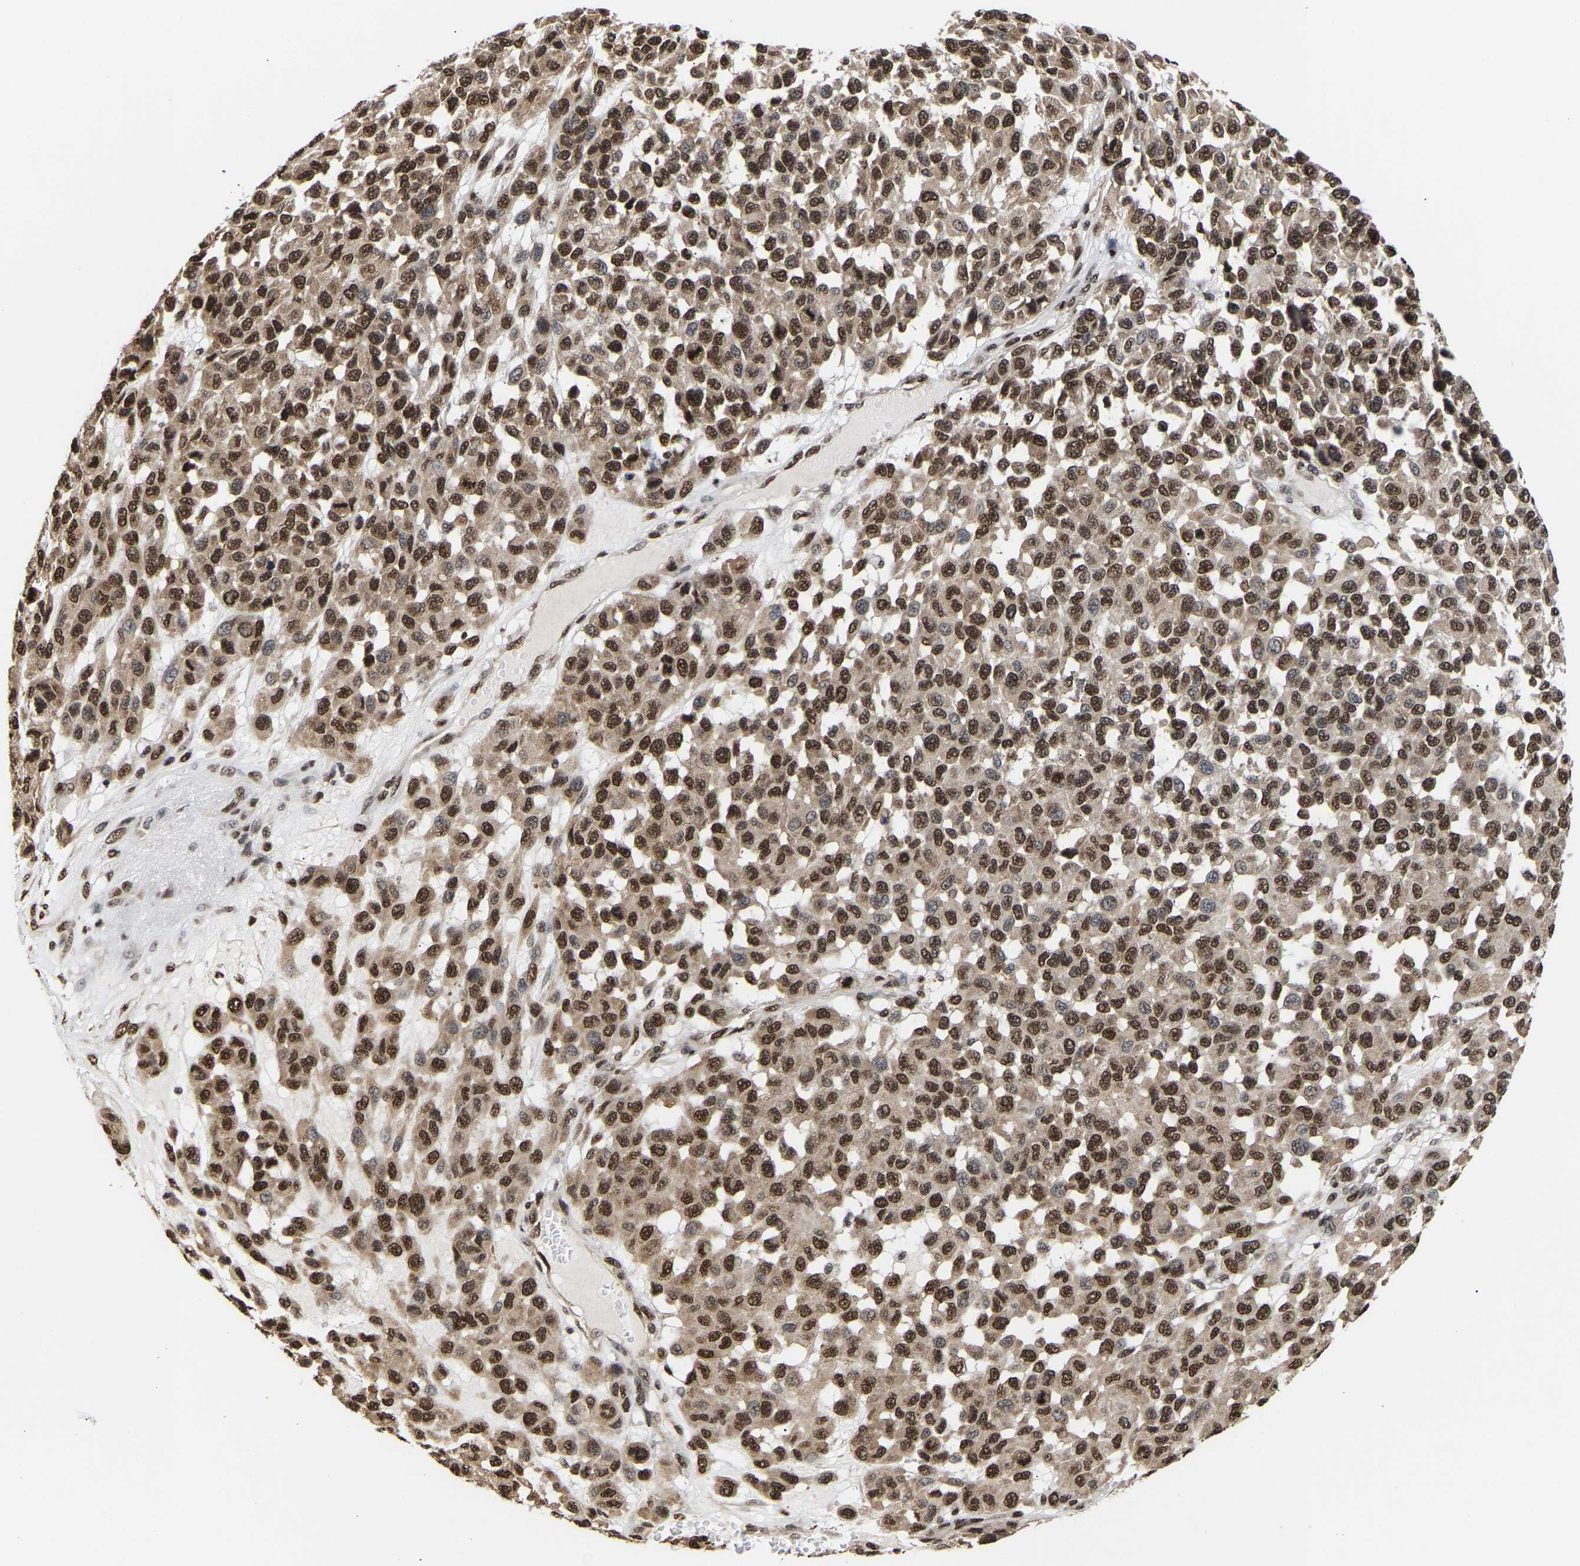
{"staining": {"intensity": "strong", "quantity": ">75%", "location": "cytoplasmic/membranous,nuclear"}, "tissue": "melanoma", "cell_type": "Tumor cells", "image_type": "cancer", "snomed": [{"axis": "morphology", "description": "Malignant melanoma, NOS"}, {"axis": "topography", "description": "Skin"}], "caption": "Human malignant melanoma stained with a brown dye demonstrates strong cytoplasmic/membranous and nuclear positive staining in about >75% of tumor cells.", "gene": "PSIP1", "patient": {"sex": "male", "age": 62}}